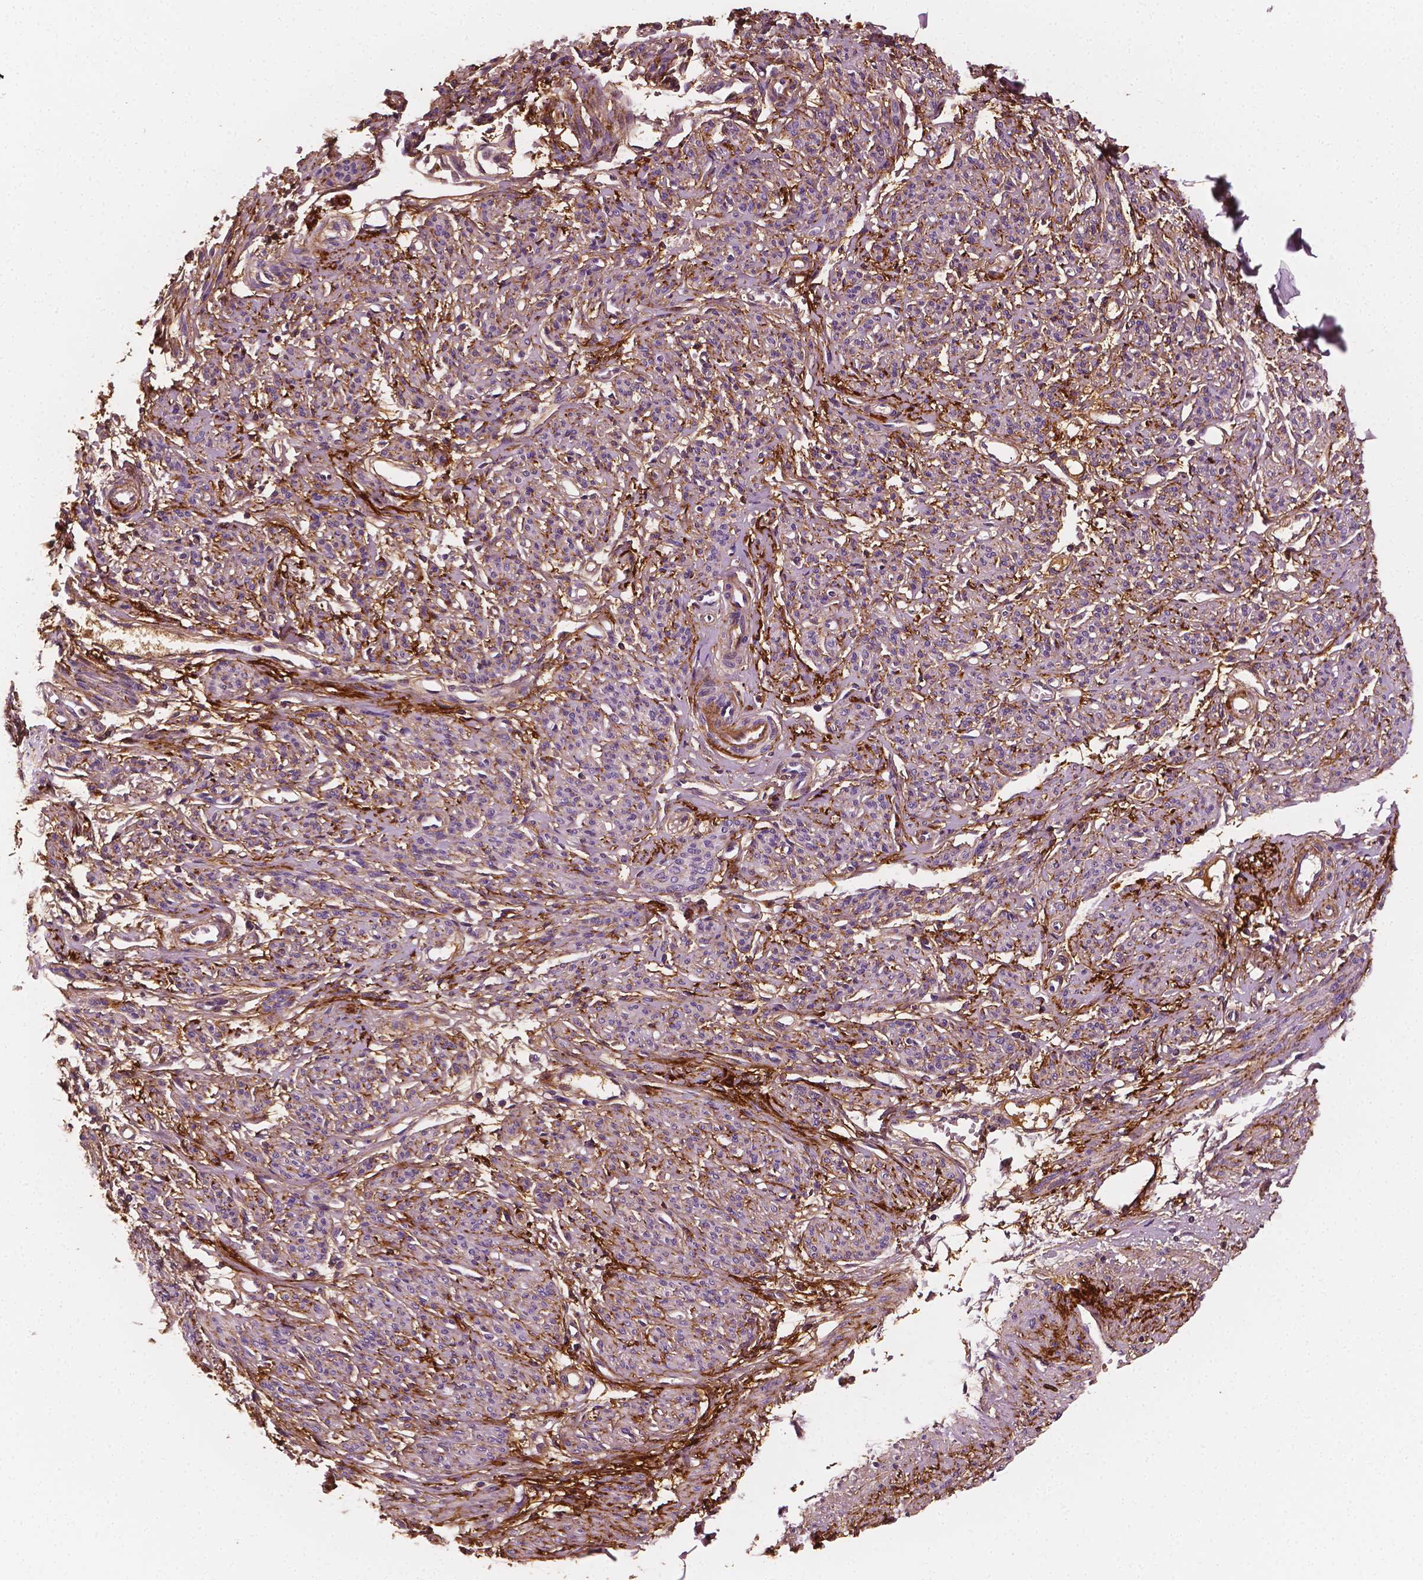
{"staining": {"intensity": "negative", "quantity": "none", "location": "none"}, "tissue": "smooth muscle", "cell_type": "Smooth muscle cells", "image_type": "normal", "snomed": [{"axis": "morphology", "description": "Normal tissue, NOS"}, {"axis": "topography", "description": "Smooth muscle"}], "caption": "A high-resolution micrograph shows immunohistochemistry staining of normal smooth muscle, which demonstrates no significant staining in smooth muscle cells.", "gene": "FBLN1", "patient": {"sex": "female", "age": 65}}